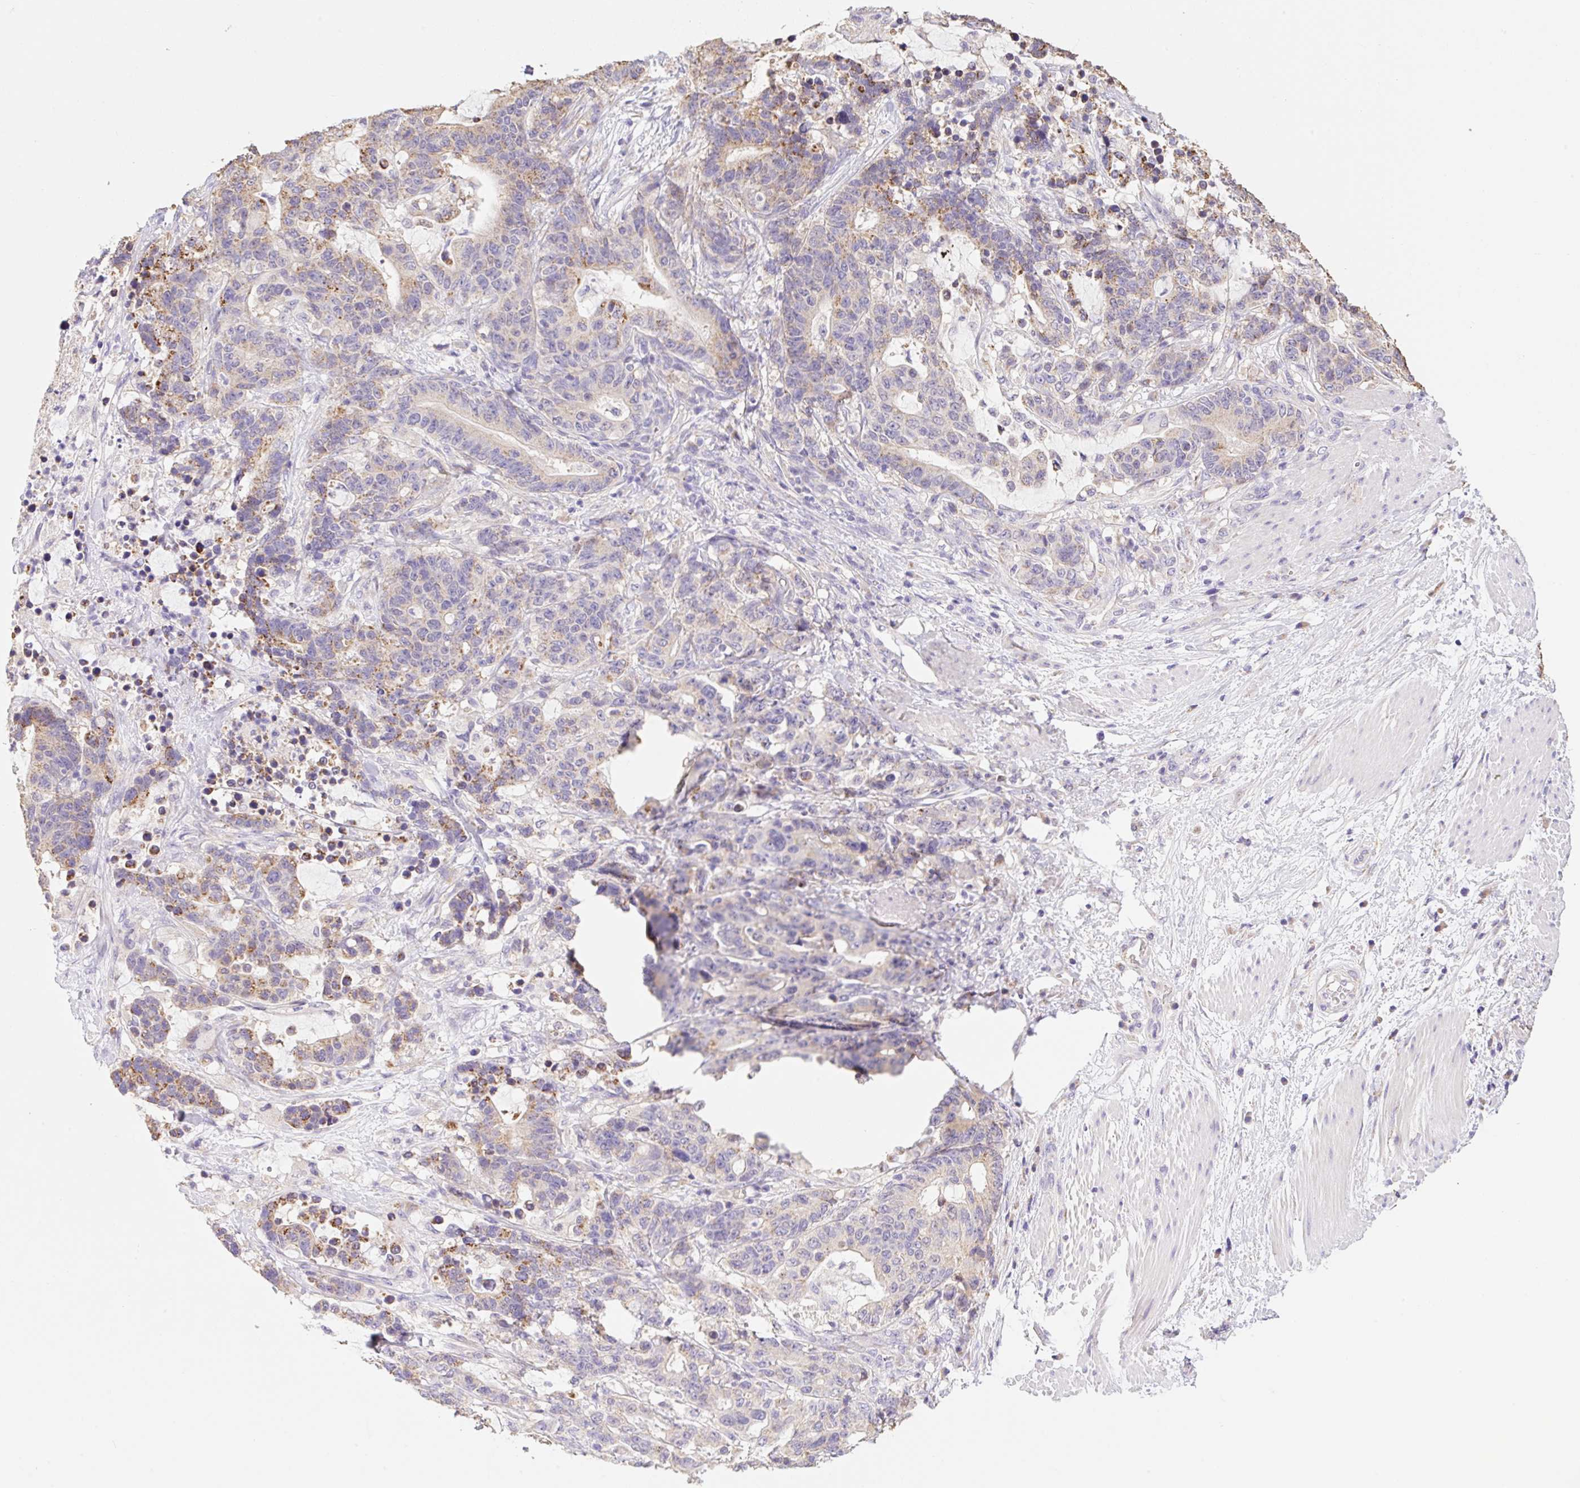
{"staining": {"intensity": "moderate", "quantity": "25%-75%", "location": "cytoplasmic/membranous"}, "tissue": "stomach cancer", "cell_type": "Tumor cells", "image_type": "cancer", "snomed": [{"axis": "morphology", "description": "Normal tissue, NOS"}, {"axis": "morphology", "description": "Adenocarcinoma, NOS"}, {"axis": "topography", "description": "Stomach"}], "caption": "A micrograph of human adenocarcinoma (stomach) stained for a protein demonstrates moderate cytoplasmic/membranous brown staining in tumor cells.", "gene": "COPZ2", "patient": {"sex": "female", "age": 64}}